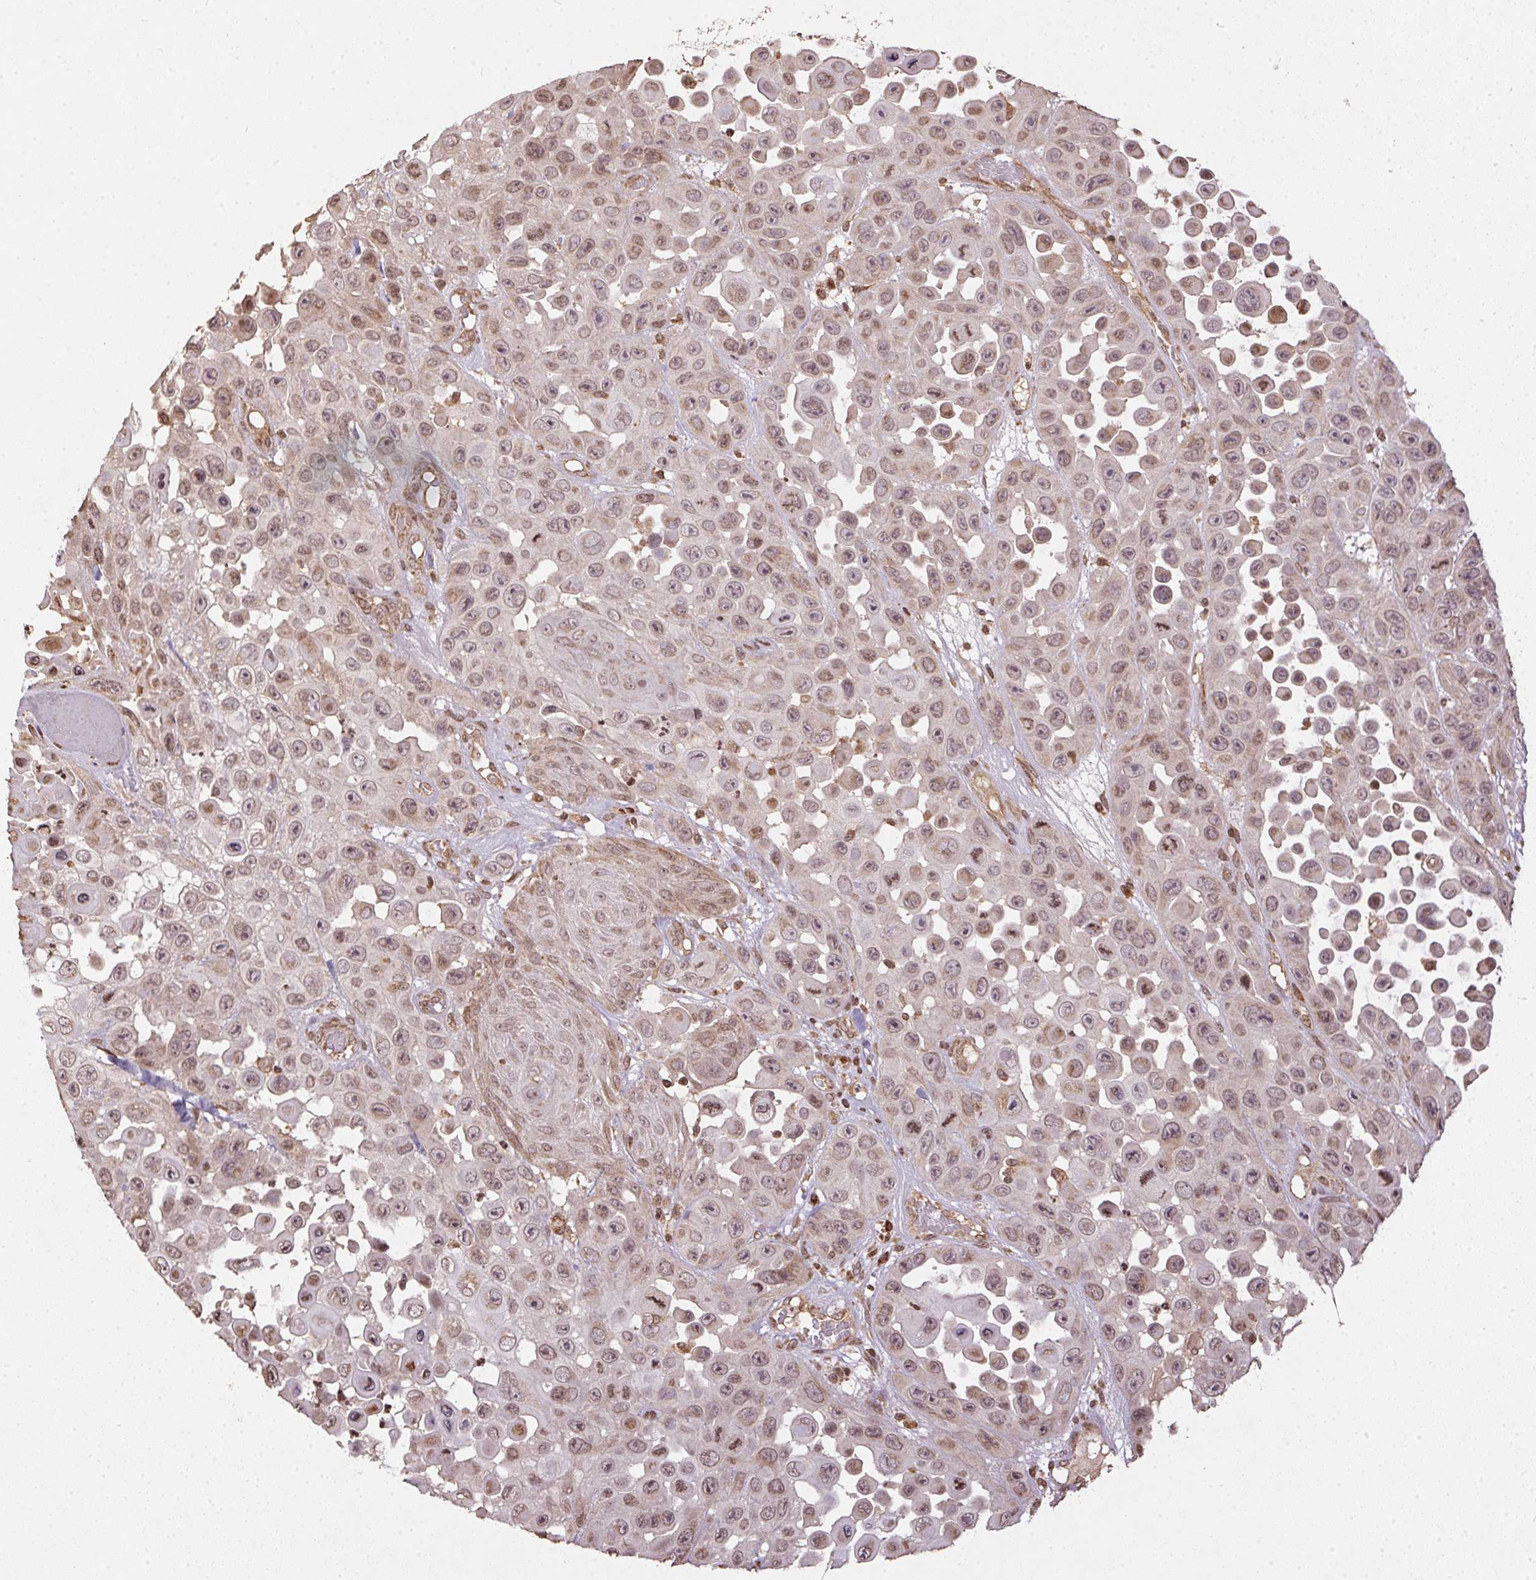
{"staining": {"intensity": "weak", "quantity": ">75%", "location": "cytoplasmic/membranous"}, "tissue": "skin cancer", "cell_type": "Tumor cells", "image_type": "cancer", "snomed": [{"axis": "morphology", "description": "Squamous cell carcinoma, NOS"}, {"axis": "topography", "description": "Skin"}], "caption": "Immunohistochemistry micrograph of neoplastic tissue: human skin cancer stained using IHC displays low levels of weak protein expression localized specifically in the cytoplasmic/membranous of tumor cells, appearing as a cytoplasmic/membranous brown color.", "gene": "SPRED2", "patient": {"sex": "male", "age": 81}}